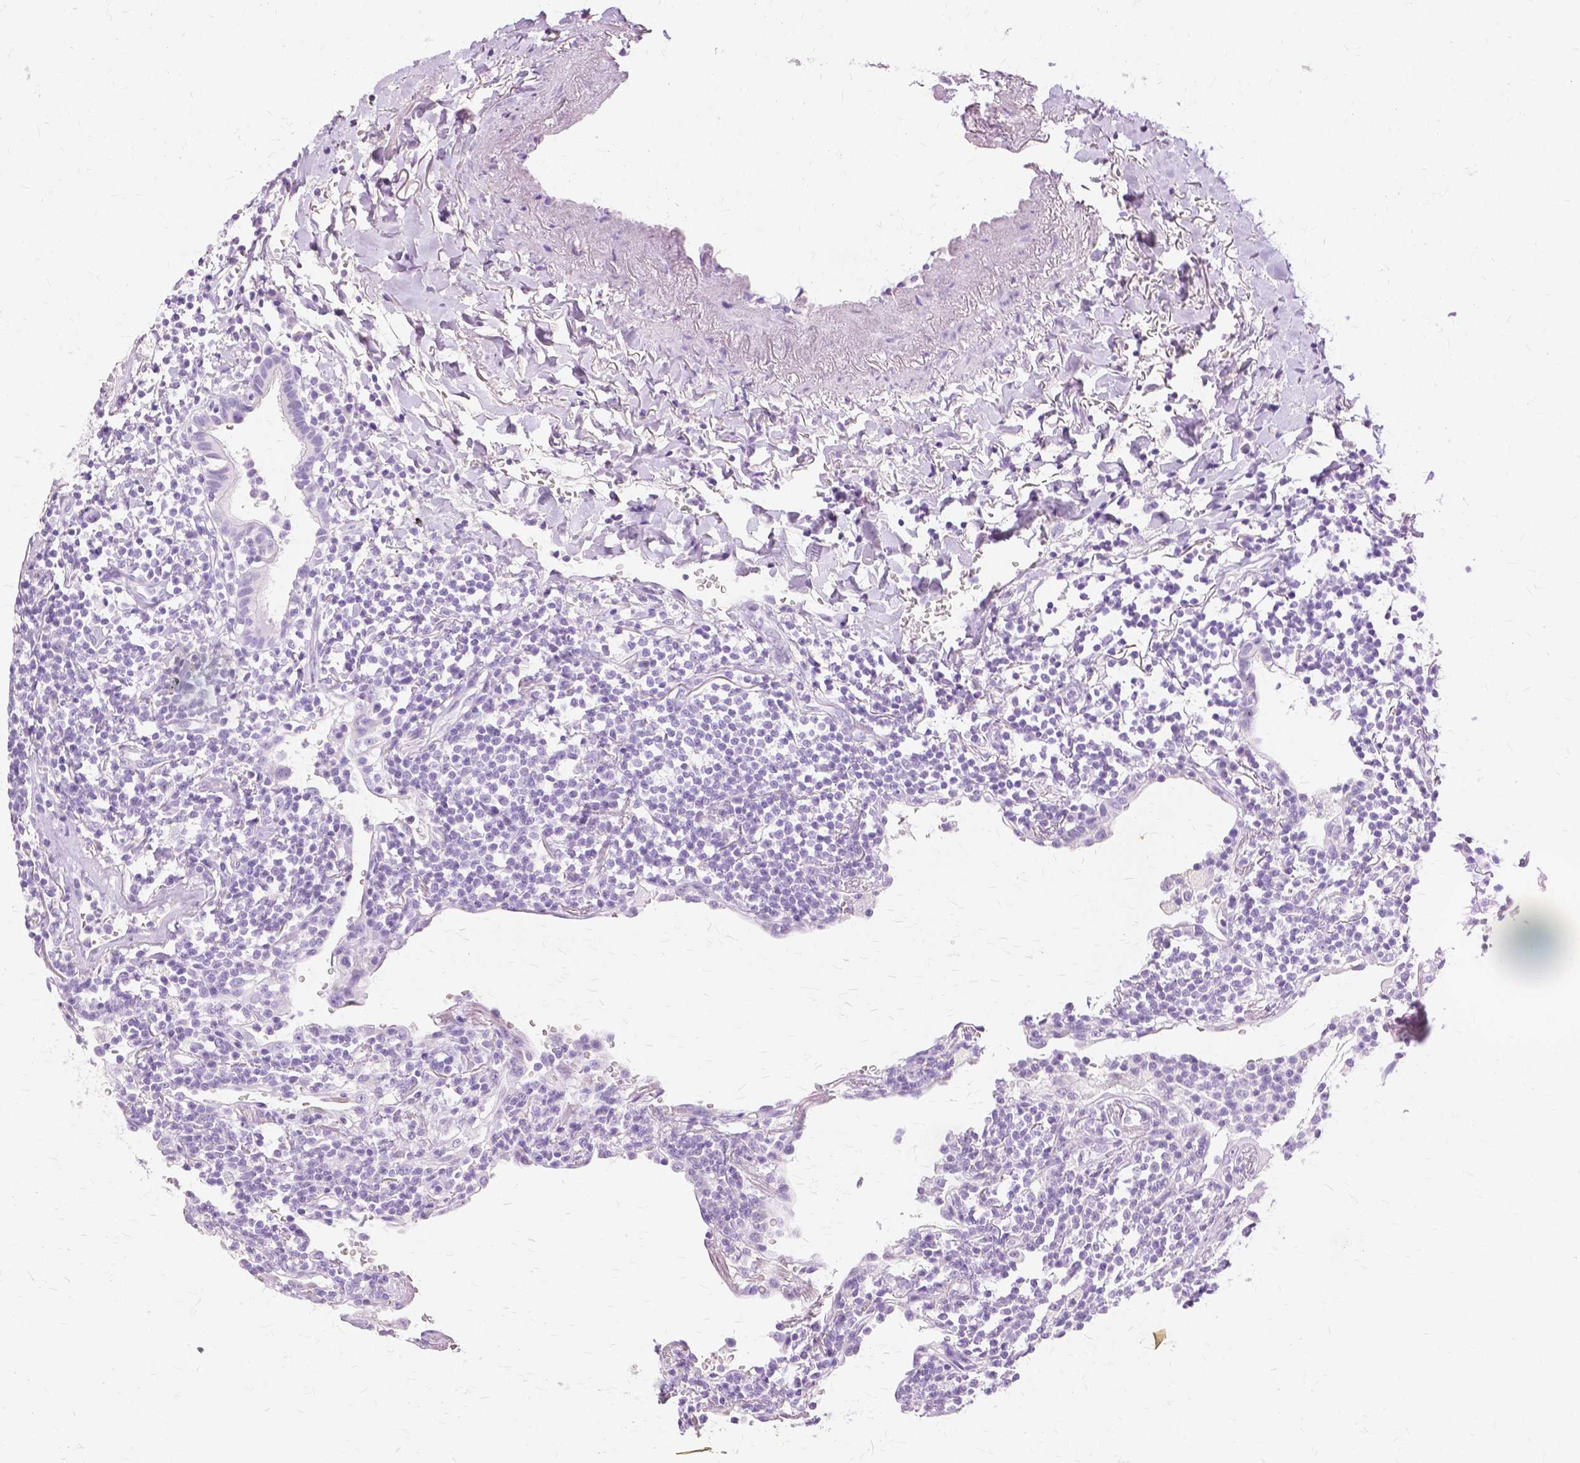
{"staining": {"intensity": "negative", "quantity": "none", "location": "none"}, "tissue": "lymphoma", "cell_type": "Tumor cells", "image_type": "cancer", "snomed": [{"axis": "morphology", "description": "Malignant lymphoma, non-Hodgkin's type, Low grade"}, {"axis": "topography", "description": "Lung"}], "caption": "This micrograph is of lymphoma stained with immunohistochemistry (IHC) to label a protein in brown with the nuclei are counter-stained blue. There is no positivity in tumor cells.", "gene": "TGM1", "patient": {"sex": "female", "age": 71}}